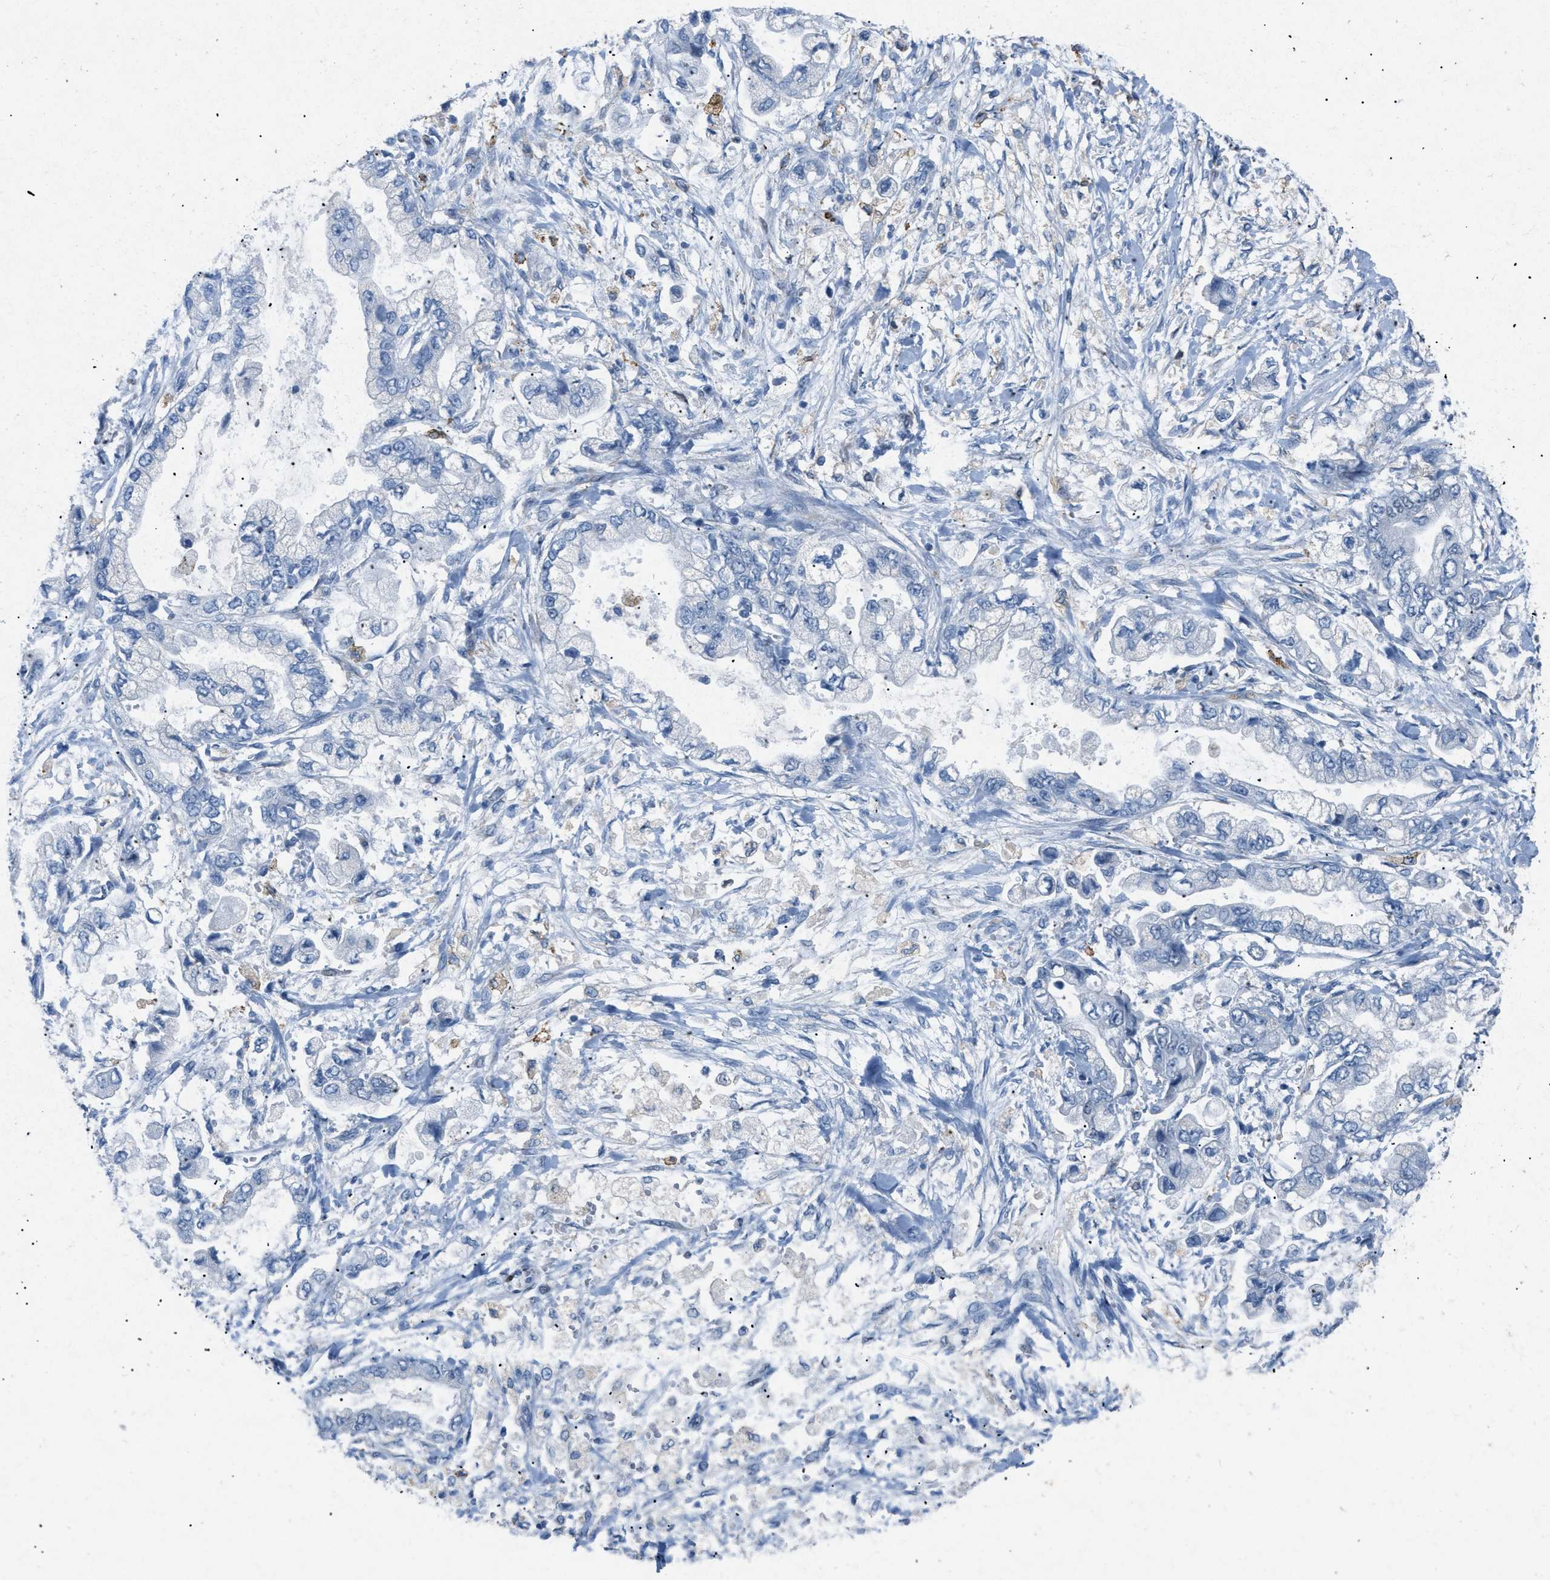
{"staining": {"intensity": "negative", "quantity": "none", "location": "none"}, "tissue": "stomach cancer", "cell_type": "Tumor cells", "image_type": "cancer", "snomed": [{"axis": "morphology", "description": "Normal tissue, NOS"}, {"axis": "morphology", "description": "Adenocarcinoma, NOS"}, {"axis": "topography", "description": "Stomach"}], "caption": "IHC histopathology image of adenocarcinoma (stomach) stained for a protein (brown), which shows no staining in tumor cells. Nuclei are stained in blue.", "gene": "TASOR", "patient": {"sex": "male", "age": 62}}